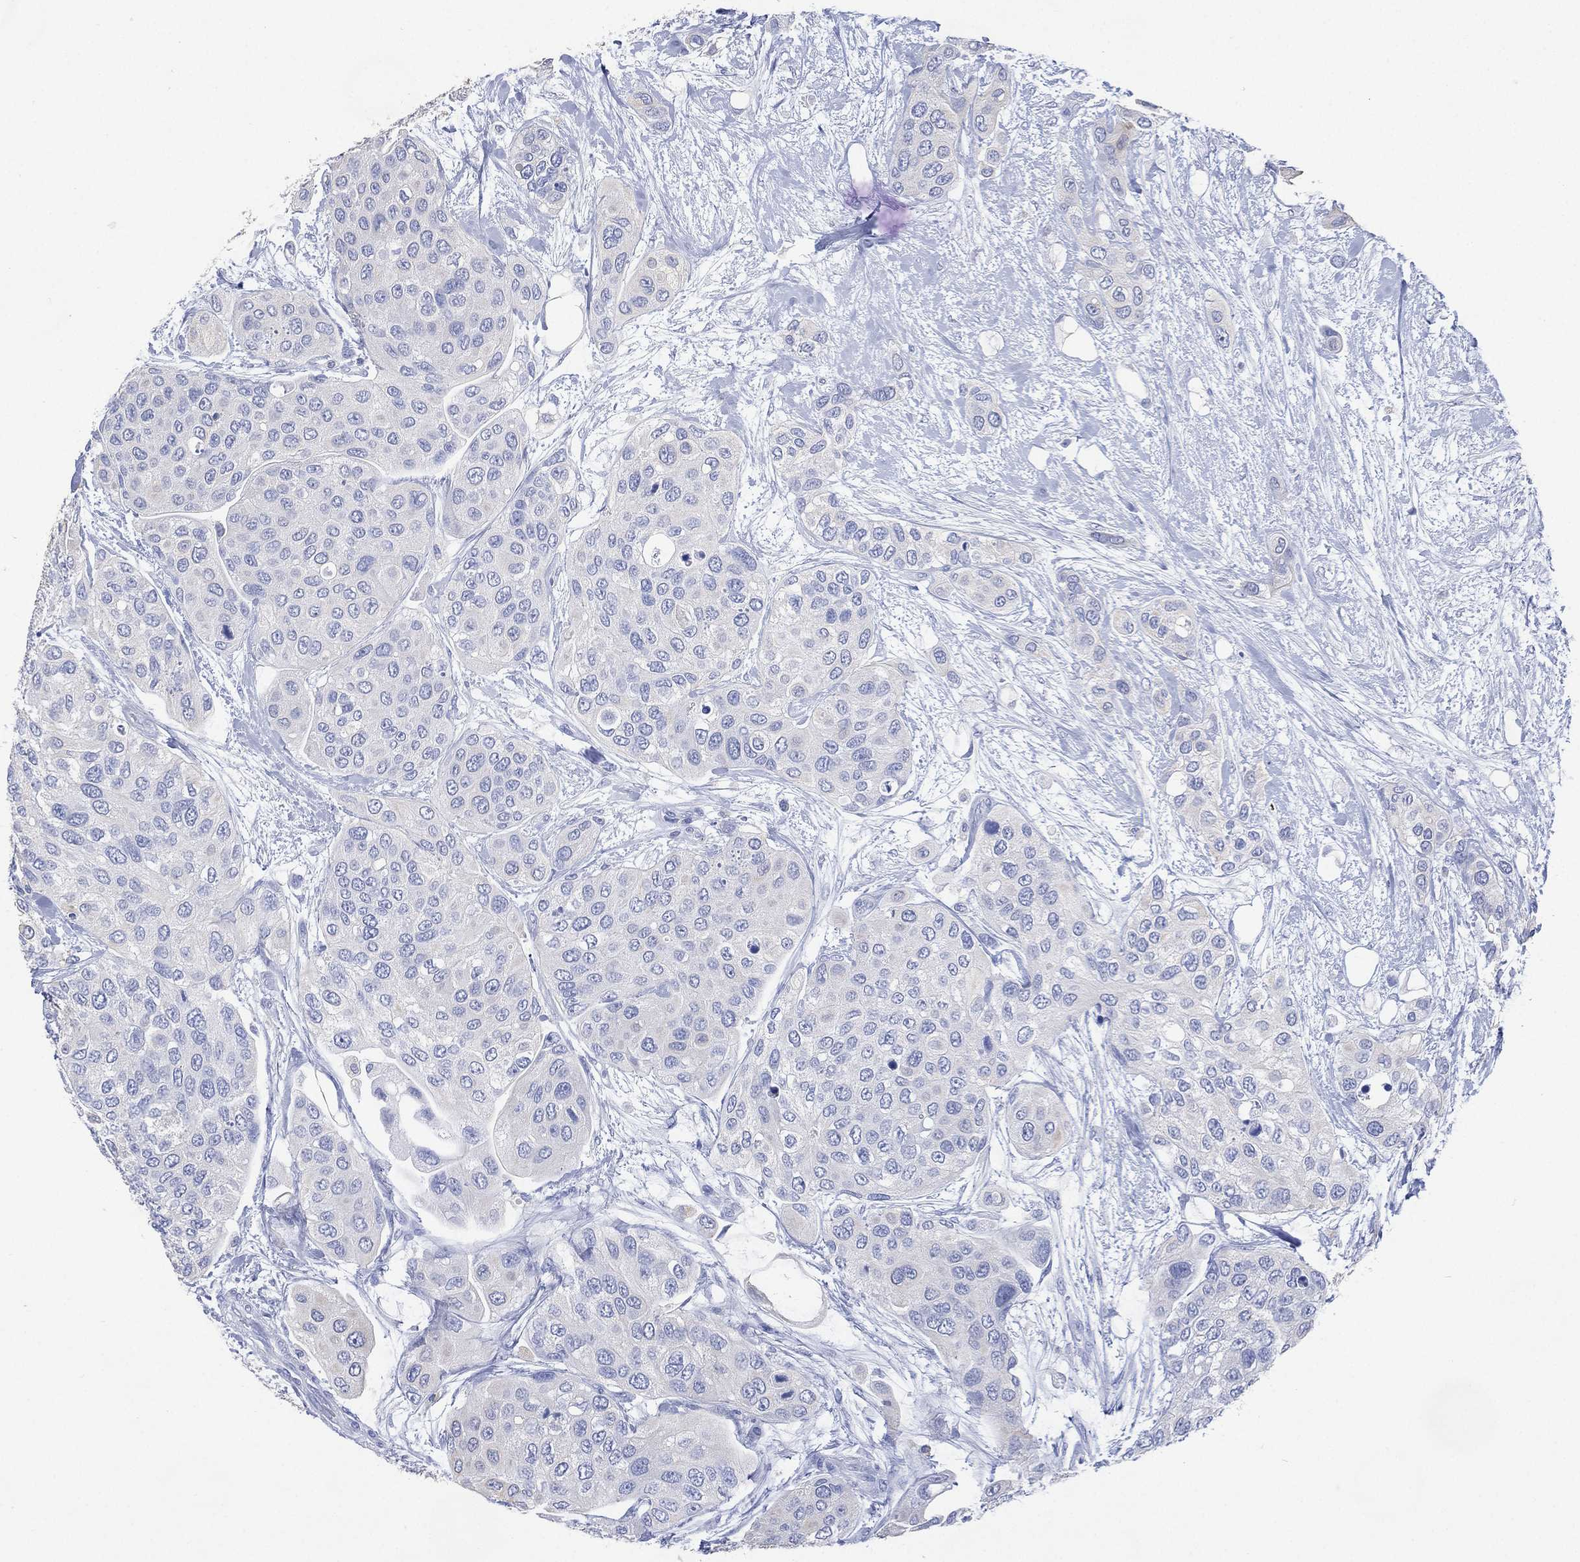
{"staining": {"intensity": "negative", "quantity": "none", "location": "none"}, "tissue": "urothelial cancer", "cell_type": "Tumor cells", "image_type": "cancer", "snomed": [{"axis": "morphology", "description": "Urothelial carcinoma, High grade"}, {"axis": "topography", "description": "Urinary bladder"}], "caption": "DAB (3,3'-diaminobenzidine) immunohistochemical staining of urothelial cancer displays no significant expression in tumor cells. Nuclei are stained in blue.", "gene": "FMO1", "patient": {"sex": "male", "age": 77}}